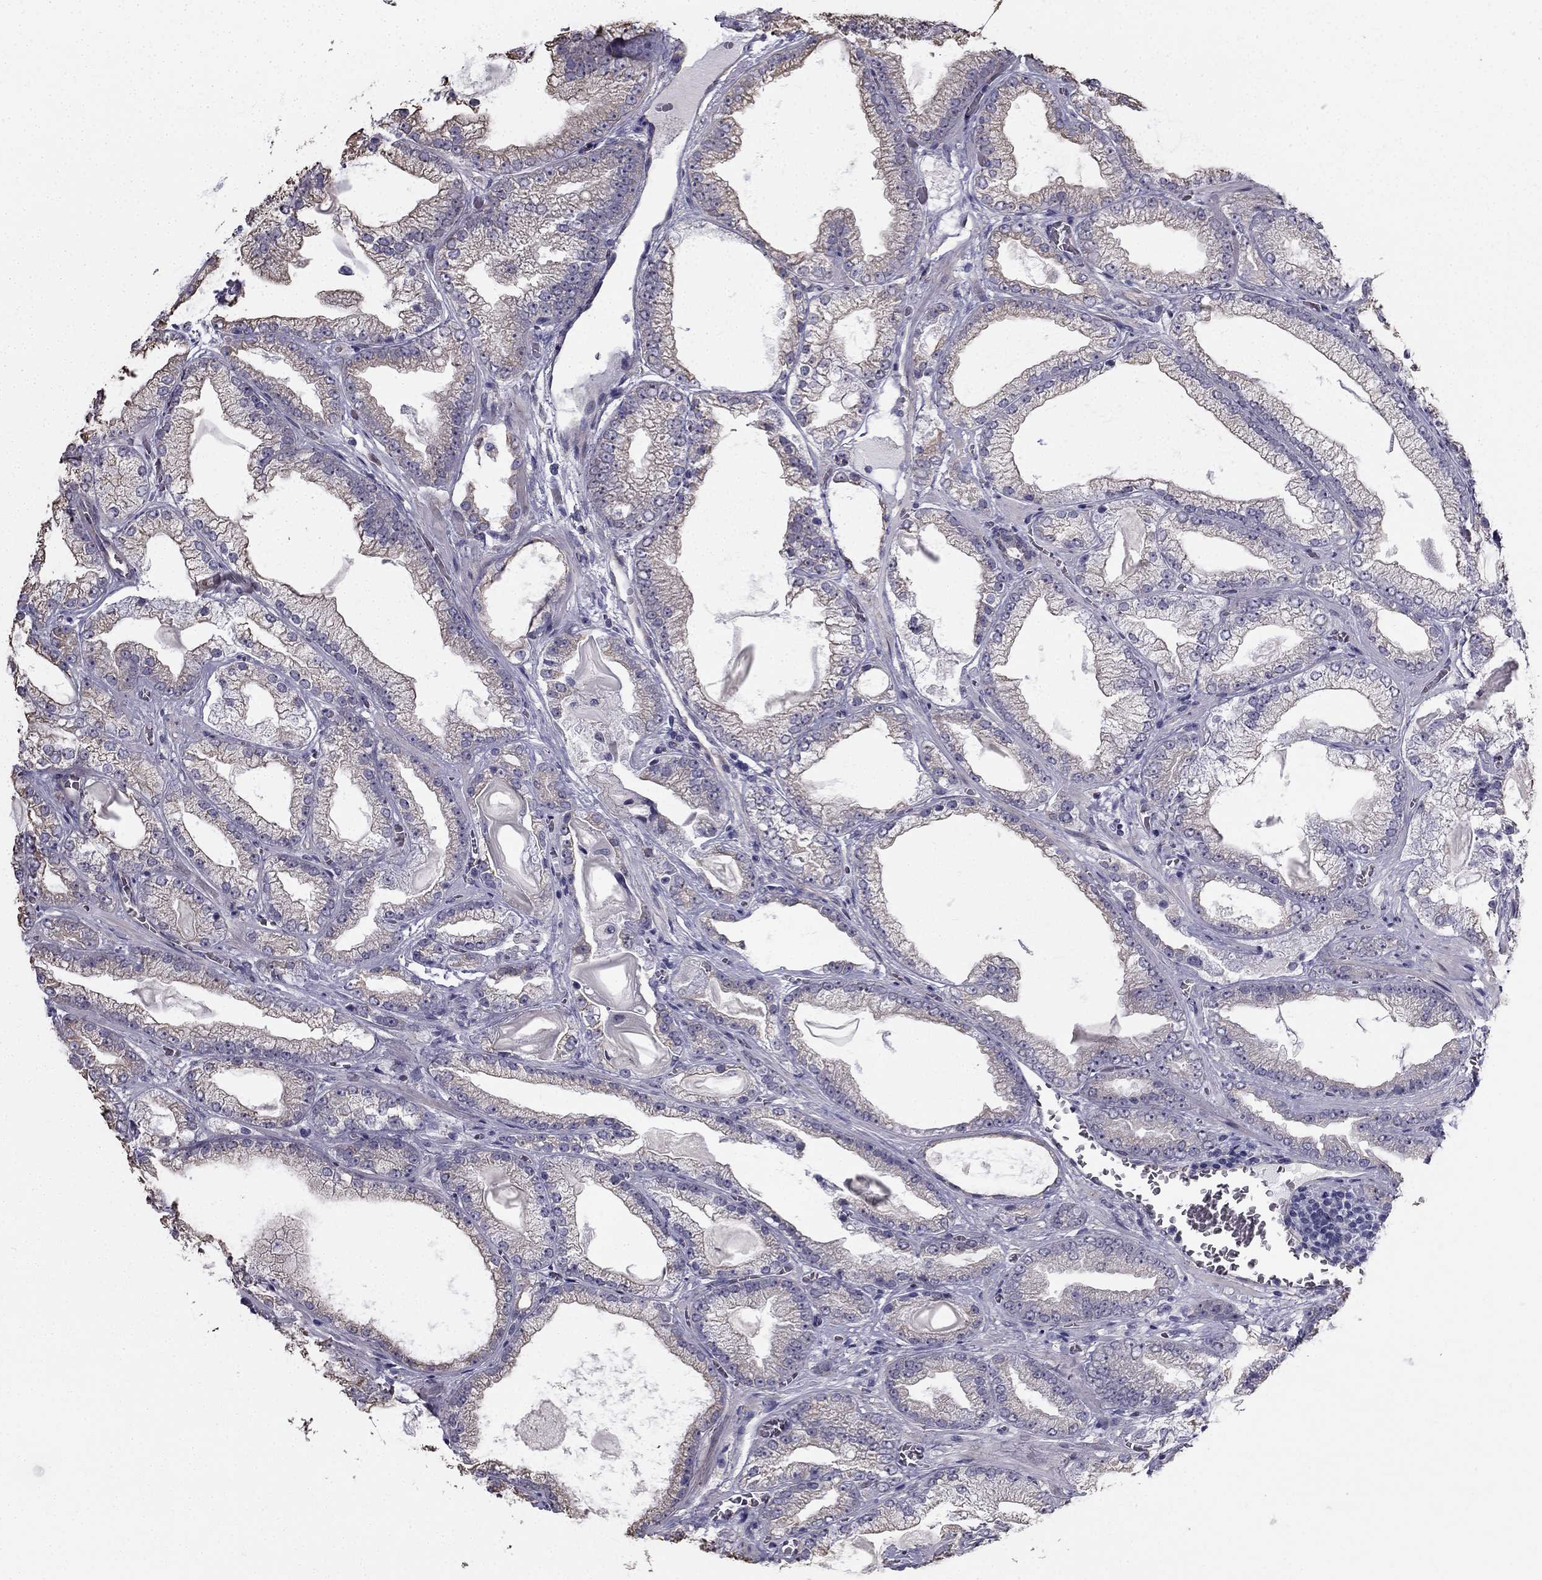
{"staining": {"intensity": "weak", "quantity": "25%-75%", "location": "cytoplasmic/membranous"}, "tissue": "prostate cancer", "cell_type": "Tumor cells", "image_type": "cancer", "snomed": [{"axis": "morphology", "description": "Adenocarcinoma, Low grade"}, {"axis": "topography", "description": "Prostate"}], "caption": "Protein expression by immunohistochemistry (IHC) shows weak cytoplasmic/membranous staining in approximately 25%-75% of tumor cells in prostate cancer (low-grade adenocarcinoma).", "gene": "CCDC40", "patient": {"sex": "male", "age": 57}}